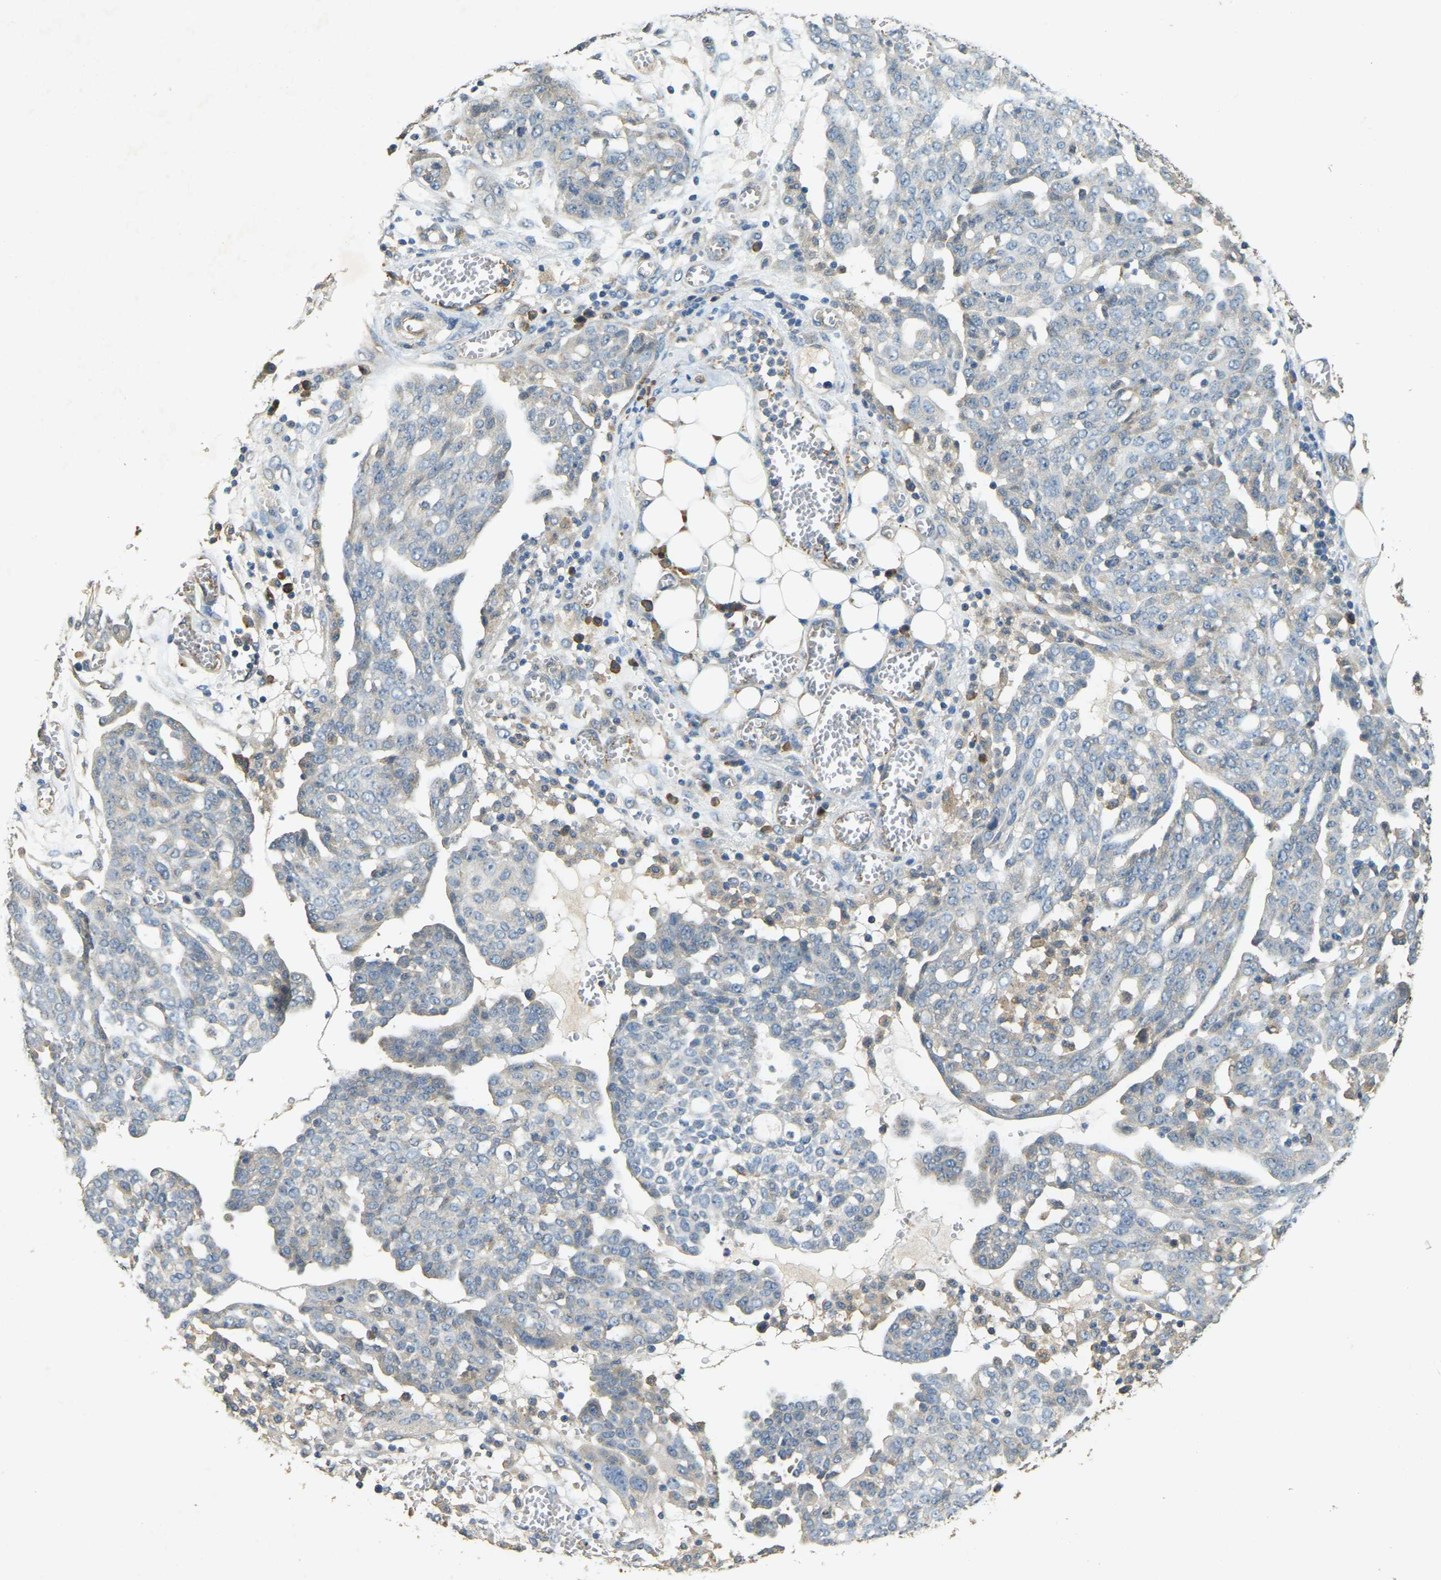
{"staining": {"intensity": "negative", "quantity": "none", "location": "none"}, "tissue": "ovarian cancer", "cell_type": "Tumor cells", "image_type": "cancer", "snomed": [{"axis": "morphology", "description": "Cystadenocarcinoma, serous, NOS"}, {"axis": "topography", "description": "Soft tissue"}, {"axis": "topography", "description": "Ovary"}], "caption": "The image displays no staining of tumor cells in ovarian cancer (serous cystadenocarcinoma).", "gene": "CFLAR", "patient": {"sex": "female", "age": 57}}